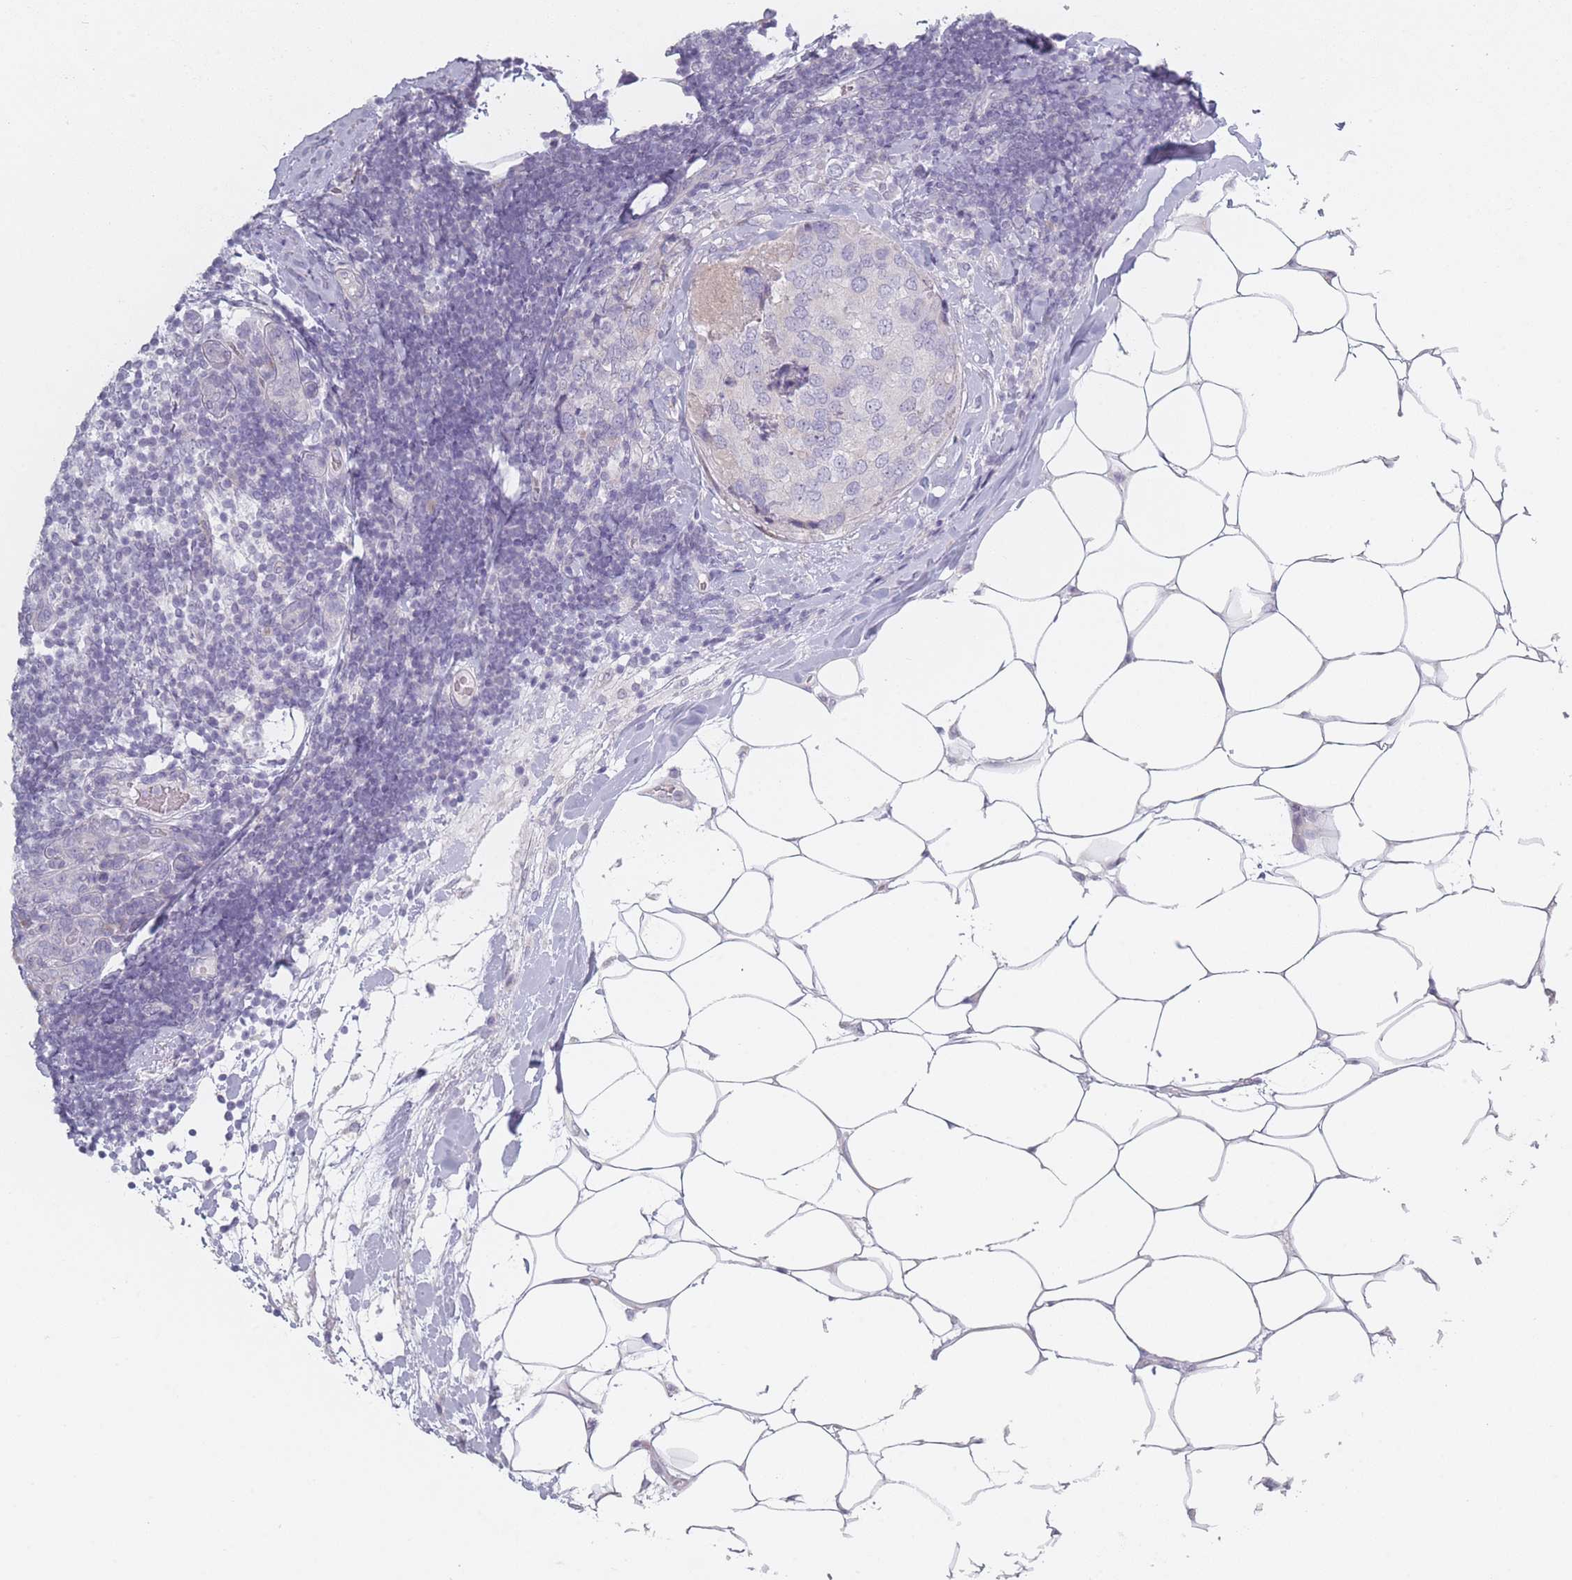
{"staining": {"intensity": "negative", "quantity": "none", "location": "none"}, "tissue": "breast cancer", "cell_type": "Tumor cells", "image_type": "cancer", "snomed": [{"axis": "morphology", "description": "Lobular carcinoma"}, {"axis": "topography", "description": "Breast"}], "caption": "This is an IHC histopathology image of breast cancer. There is no positivity in tumor cells.", "gene": "RASL10B", "patient": {"sex": "female", "age": 59}}